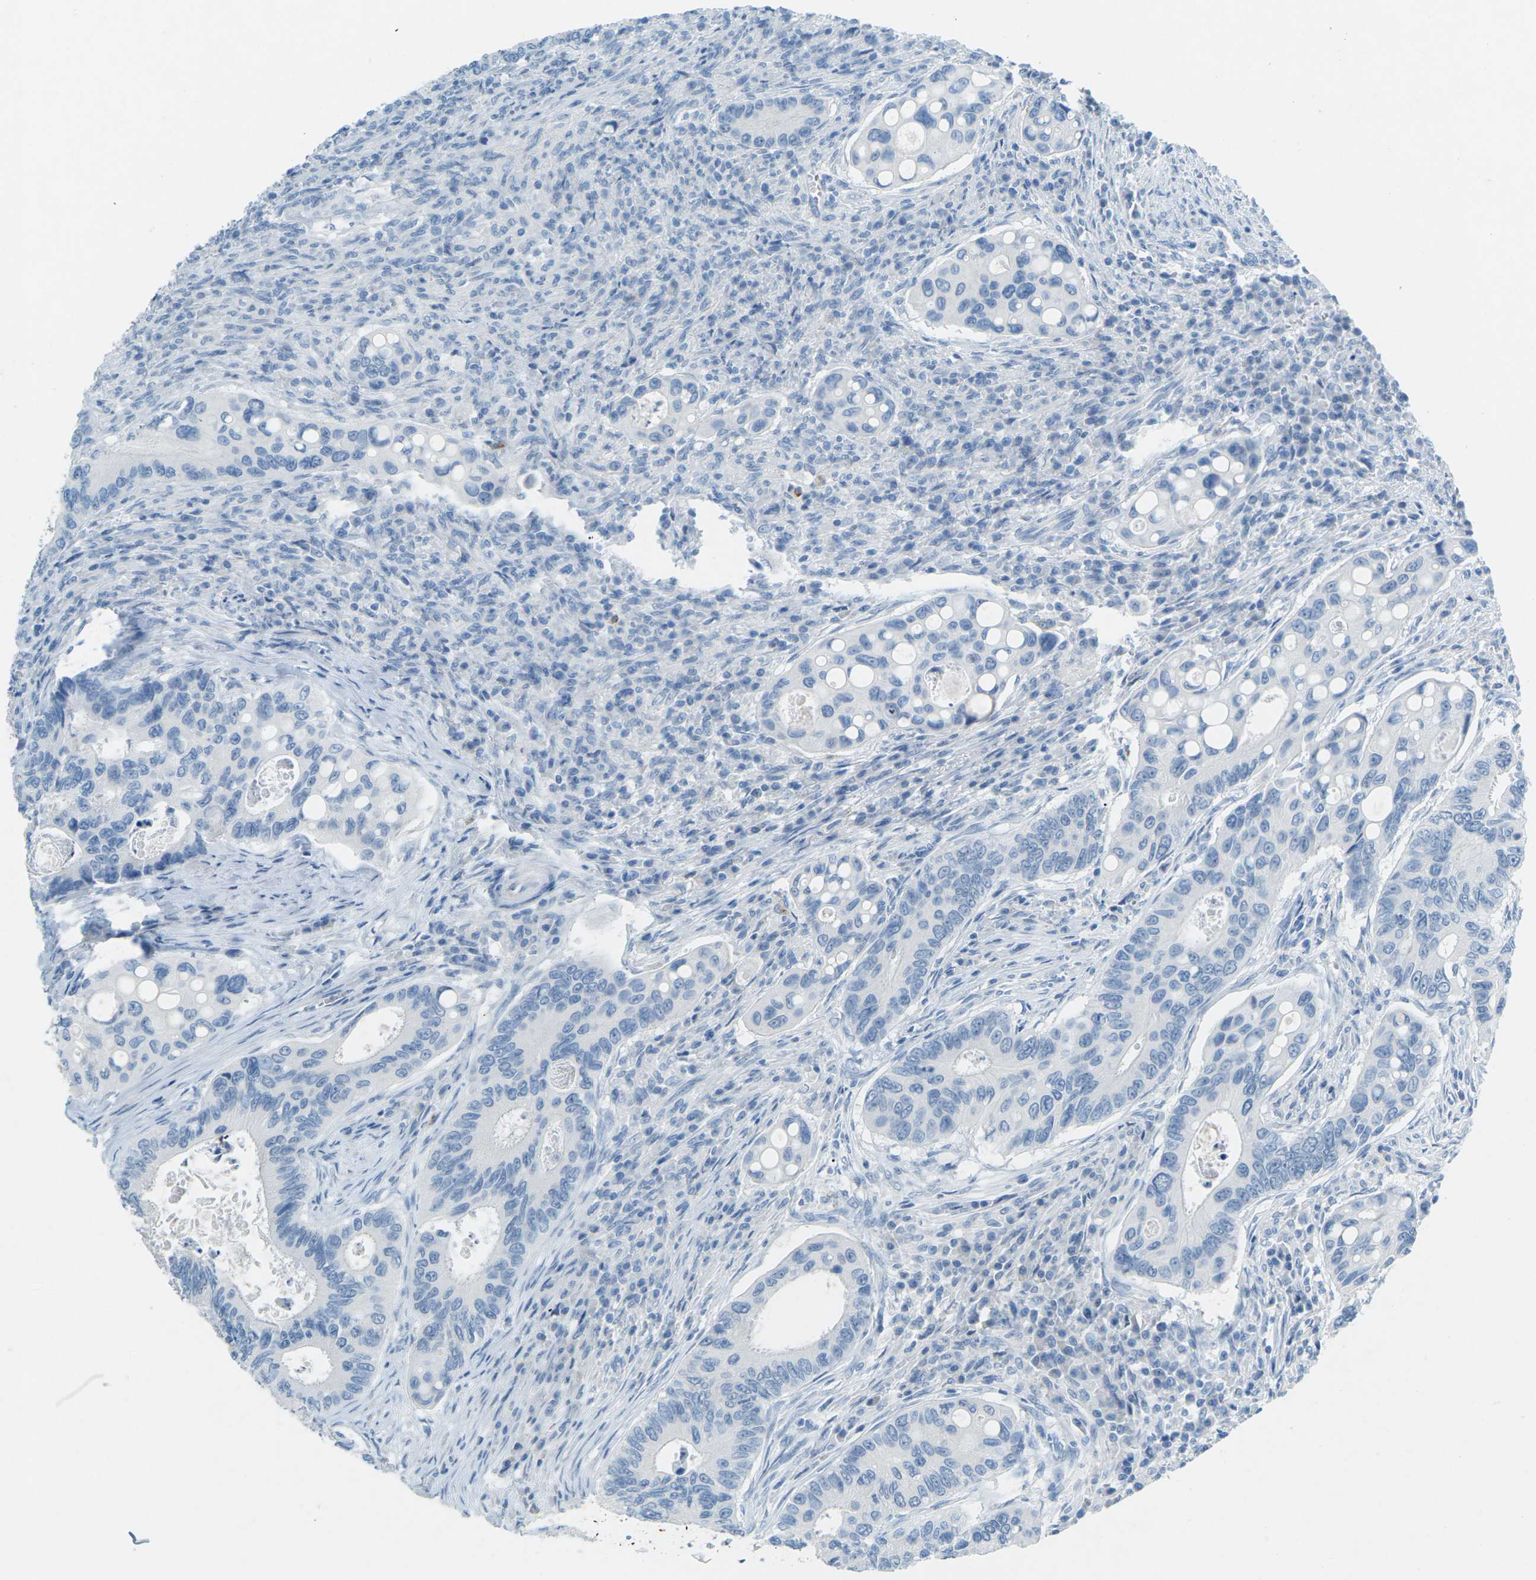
{"staining": {"intensity": "negative", "quantity": "none", "location": "none"}, "tissue": "colorectal cancer", "cell_type": "Tumor cells", "image_type": "cancer", "snomed": [{"axis": "morphology", "description": "Inflammation, NOS"}, {"axis": "morphology", "description": "Adenocarcinoma, NOS"}, {"axis": "topography", "description": "Colon"}], "caption": "The IHC image has no significant staining in tumor cells of colorectal adenocarcinoma tissue.", "gene": "CDH16", "patient": {"sex": "male", "age": 72}}